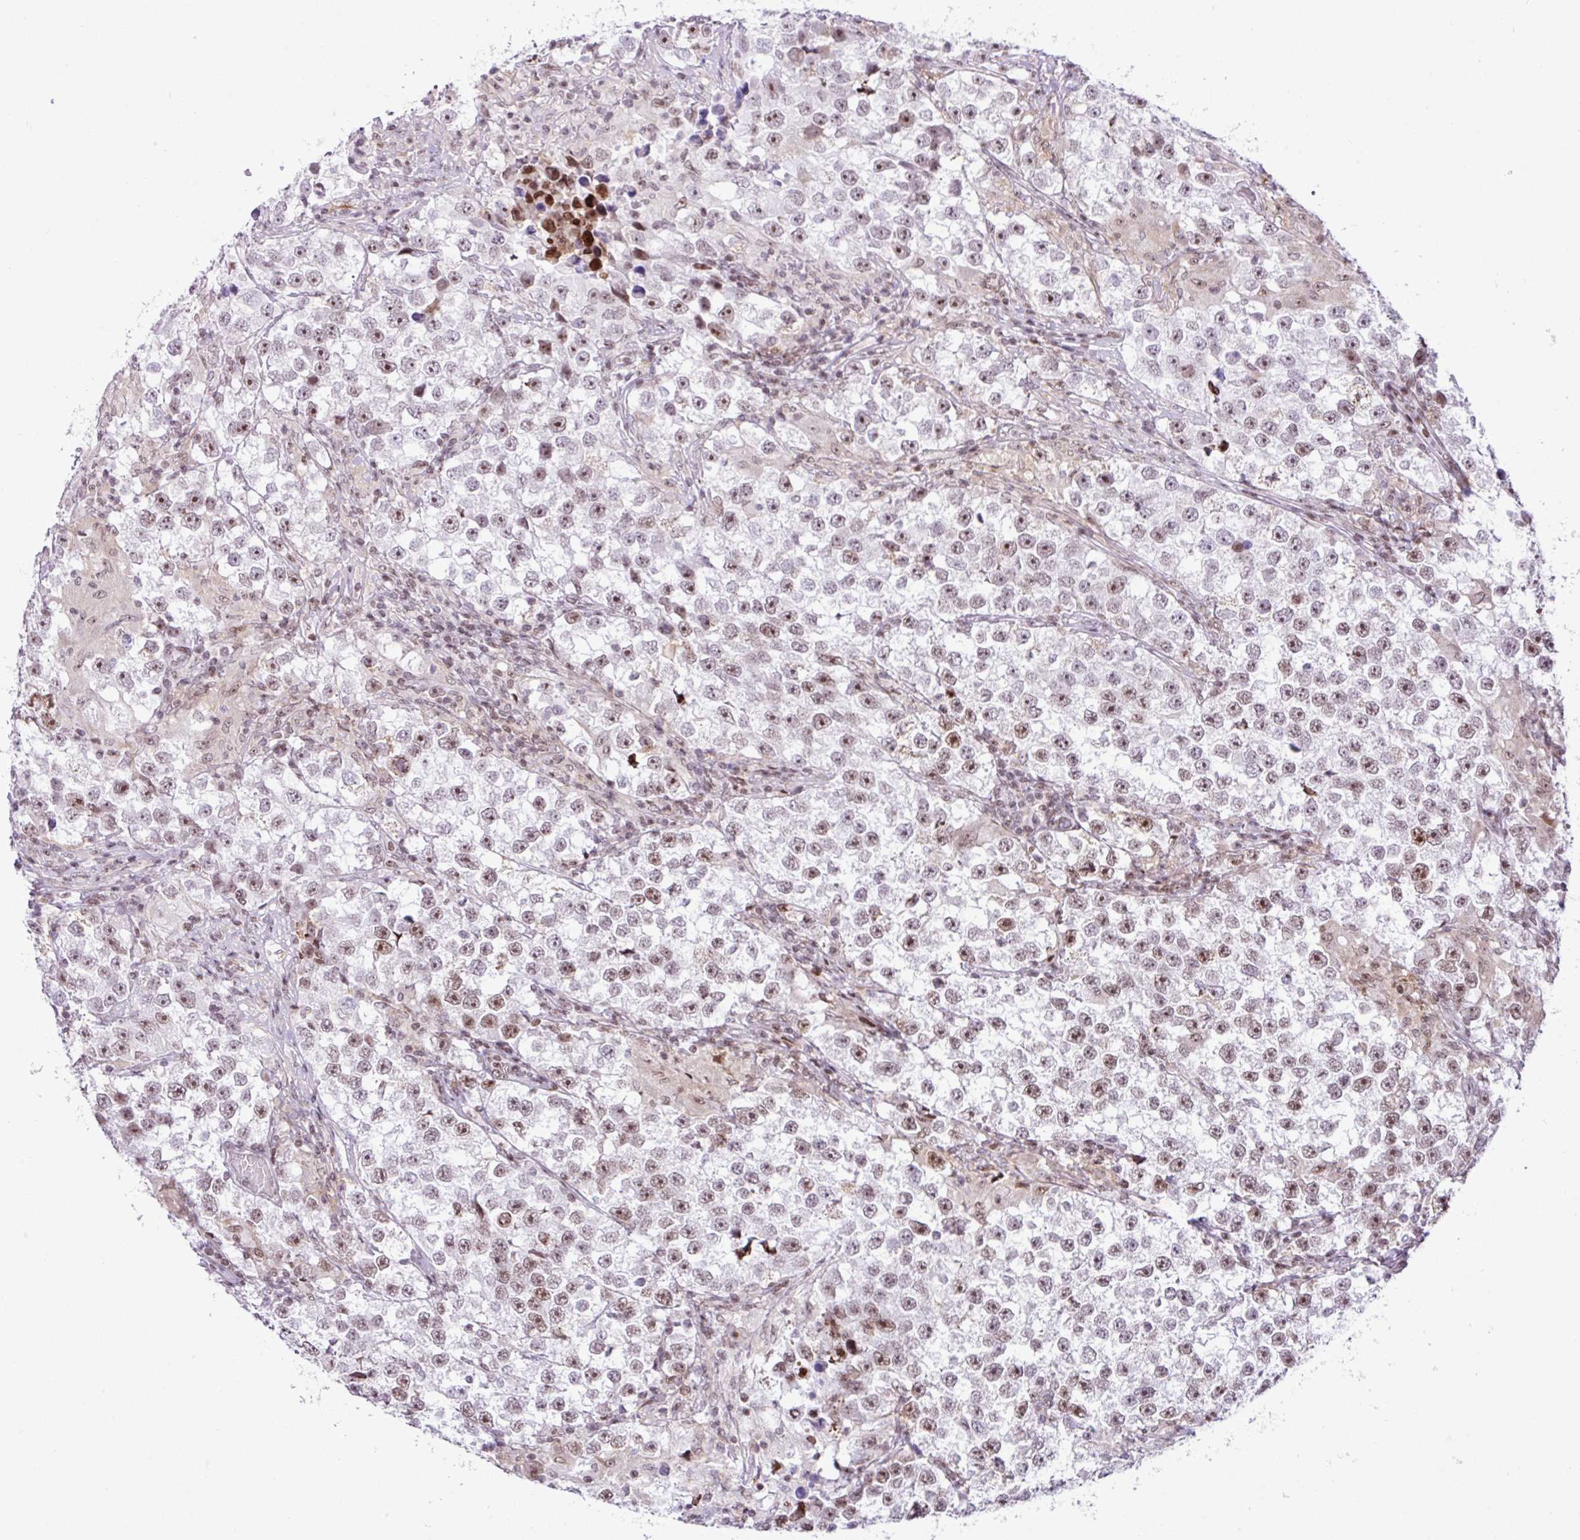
{"staining": {"intensity": "moderate", "quantity": "25%-75%", "location": "nuclear"}, "tissue": "testis cancer", "cell_type": "Tumor cells", "image_type": "cancer", "snomed": [{"axis": "morphology", "description": "Seminoma, NOS"}, {"axis": "topography", "description": "Testis"}], "caption": "Brown immunohistochemical staining in testis cancer (seminoma) exhibits moderate nuclear expression in about 25%-75% of tumor cells.", "gene": "CCDC137", "patient": {"sex": "male", "age": 46}}